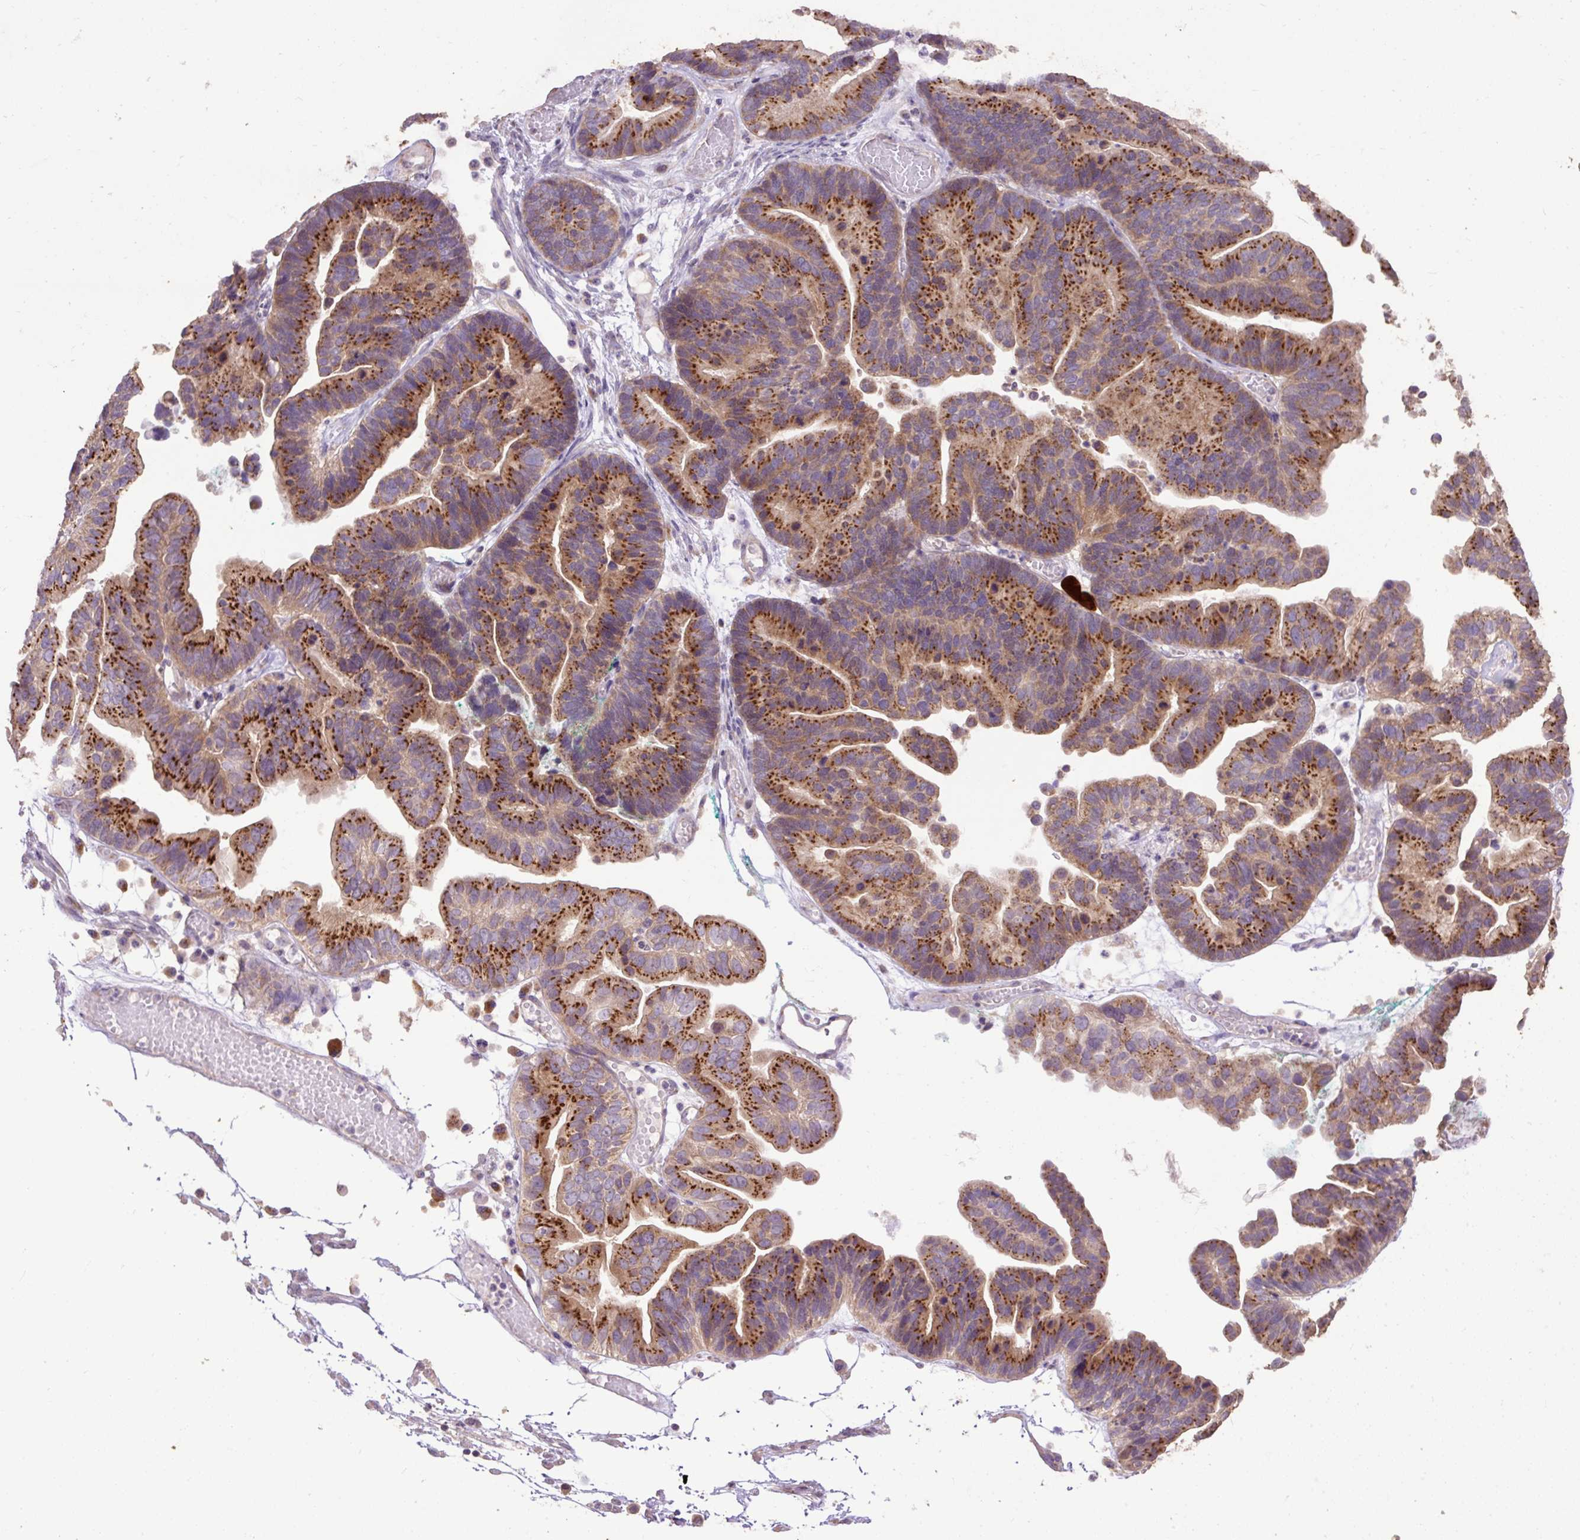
{"staining": {"intensity": "strong", "quantity": "25%-75%", "location": "cytoplasmic/membranous"}, "tissue": "ovarian cancer", "cell_type": "Tumor cells", "image_type": "cancer", "snomed": [{"axis": "morphology", "description": "Cystadenocarcinoma, serous, NOS"}, {"axis": "topography", "description": "Ovary"}], "caption": "Protein expression analysis of serous cystadenocarcinoma (ovarian) shows strong cytoplasmic/membranous staining in about 25%-75% of tumor cells.", "gene": "ABR", "patient": {"sex": "female", "age": 56}}